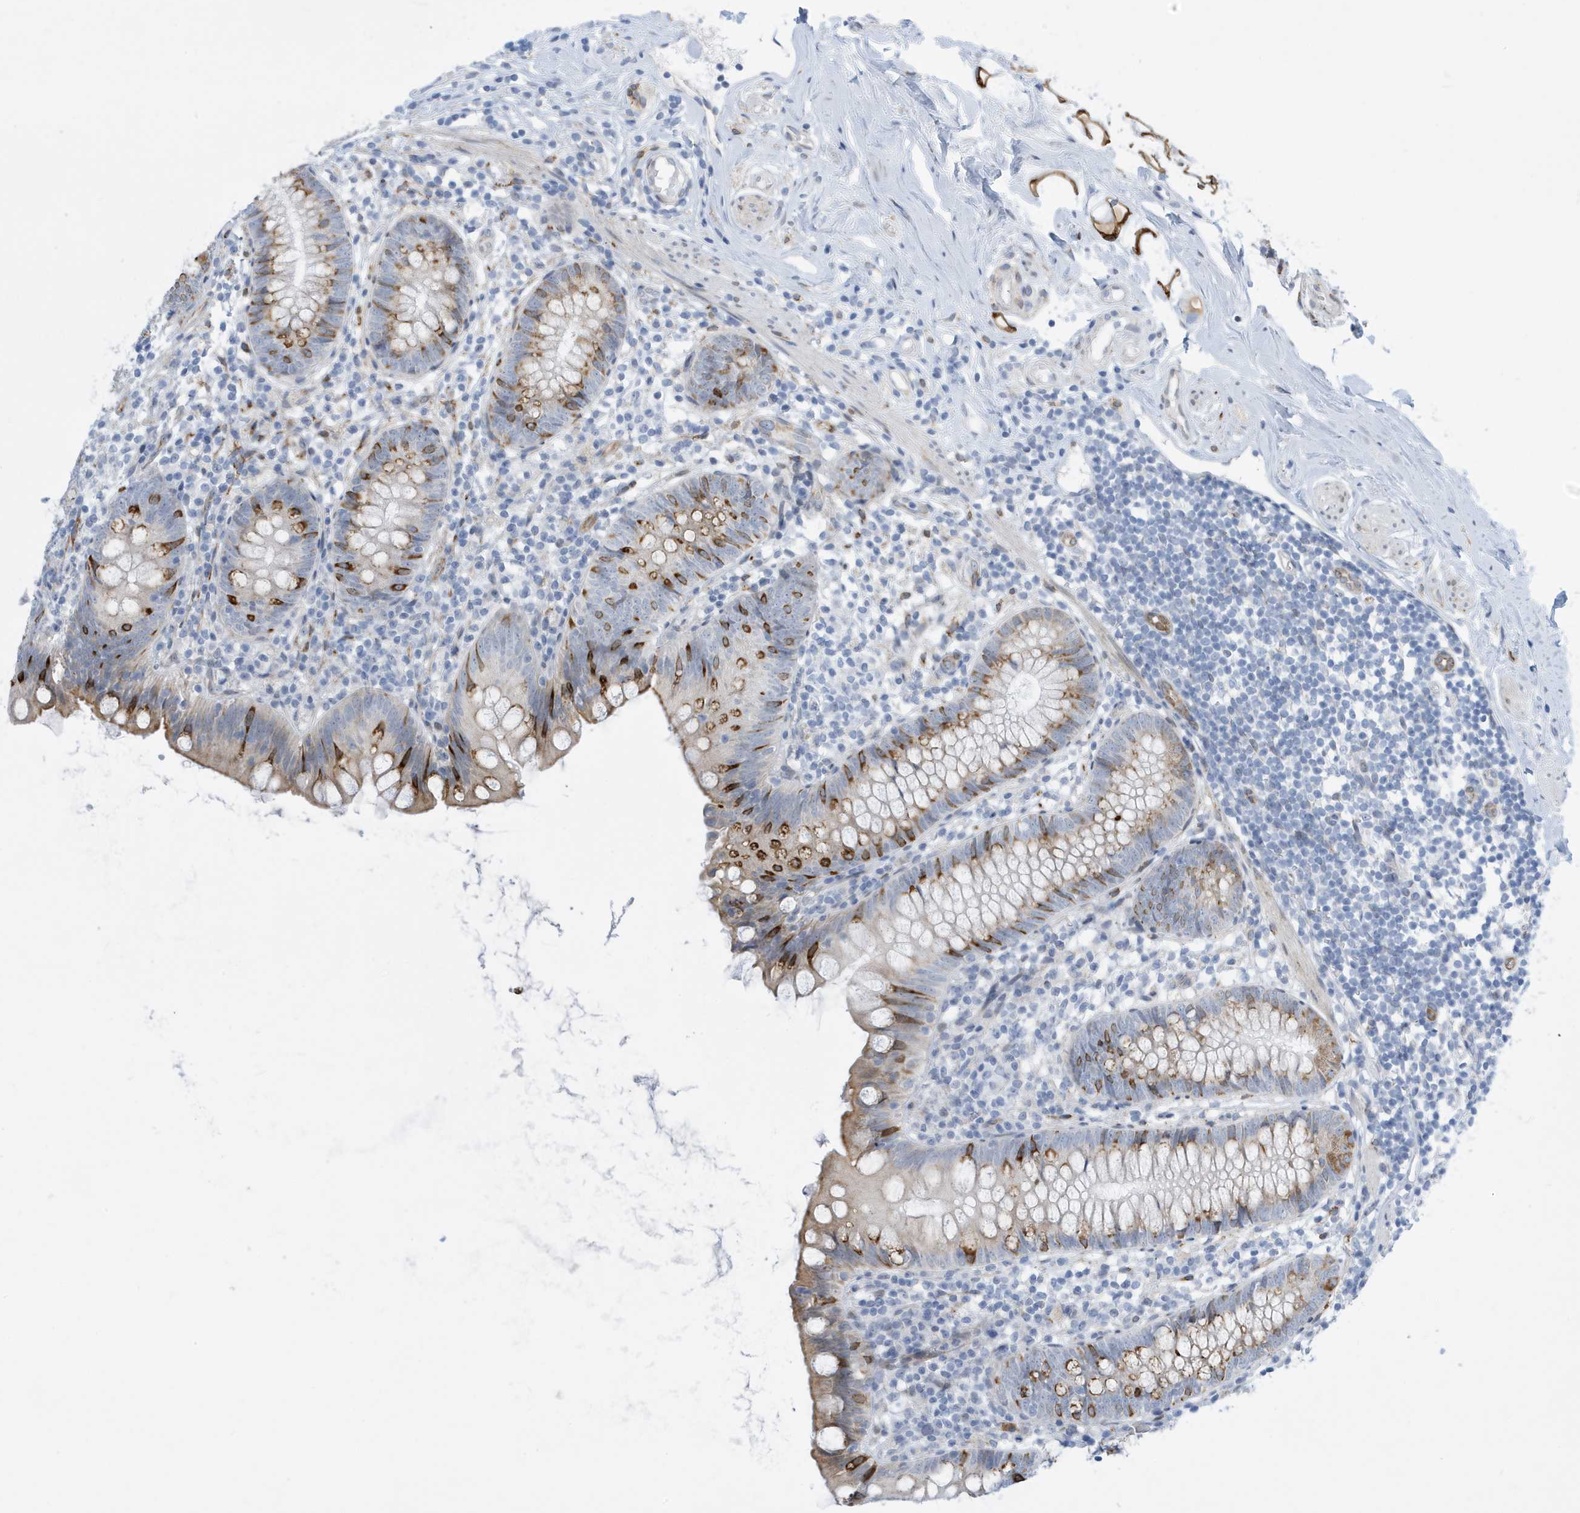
{"staining": {"intensity": "moderate", "quantity": "<25%", "location": "cytoplasmic/membranous"}, "tissue": "appendix", "cell_type": "Glandular cells", "image_type": "normal", "snomed": [{"axis": "morphology", "description": "Normal tissue, NOS"}, {"axis": "topography", "description": "Appendix"}], "caption": "IHC of unremarkable human appendix demonstrates low levels of moderate cytoplasmic/membranous staining in approximately <25% of glandular cells.", "gene": "SEMA3F", "patient": {"sex": "female", "age": 62}}